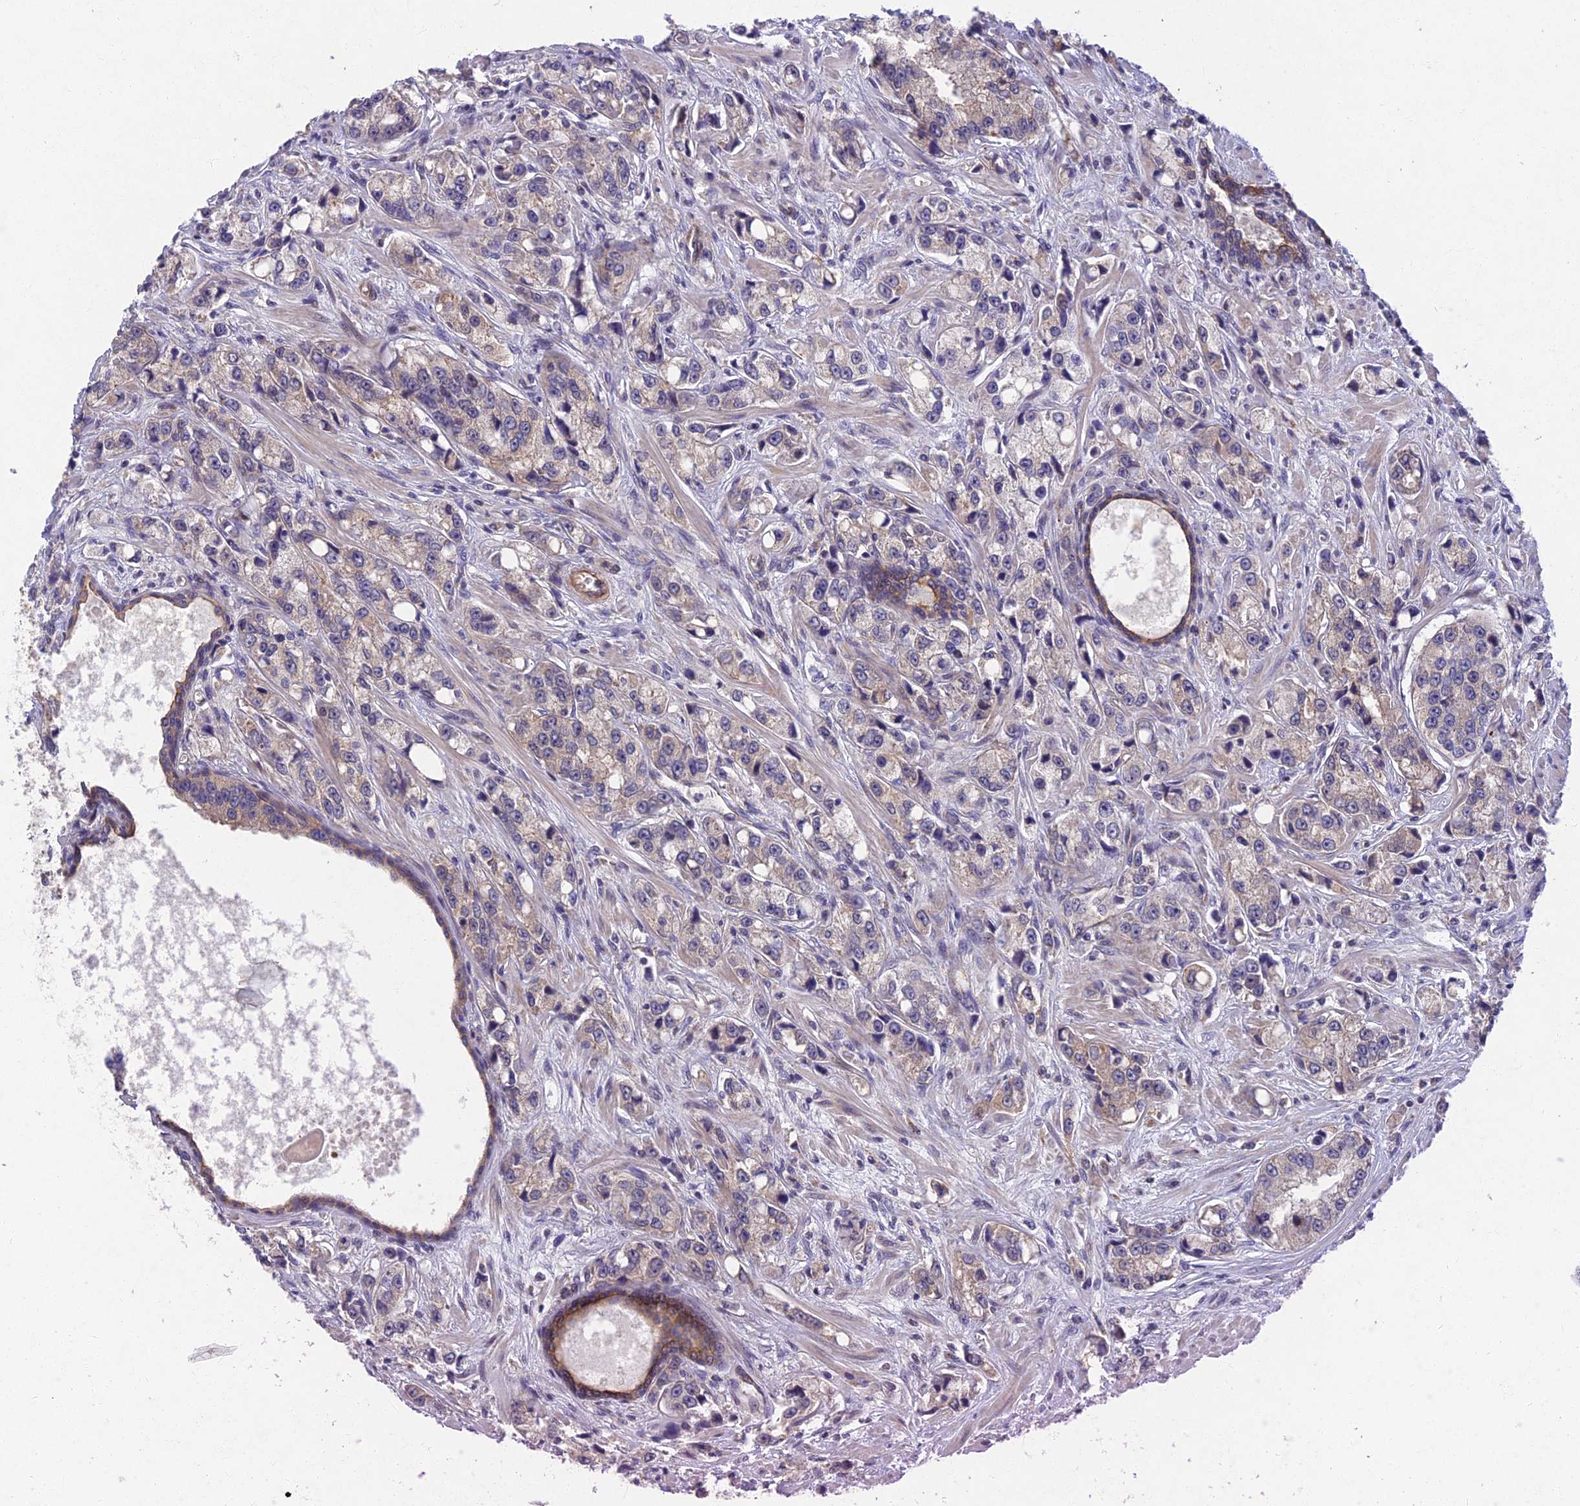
{"staining": {"intensity": "negative", "quantity": "none", "location": "none"}, "tissue": "prostate cancer", "cell_type": "Tumor cells", "image_type": "cancer", "snomed": [{"axis": "morphology", "description": "Adenocarcinoma, High grade"}, {"axis": "topography", "description": "Prostate"}], "caption": "Immunohistochemical staining of adenocarcinoma (high-grade) (prostate) displays no significant expression in tumor cells.", "gene": "RHBDL2", "patient": {"sex": "male", "age": 74}}